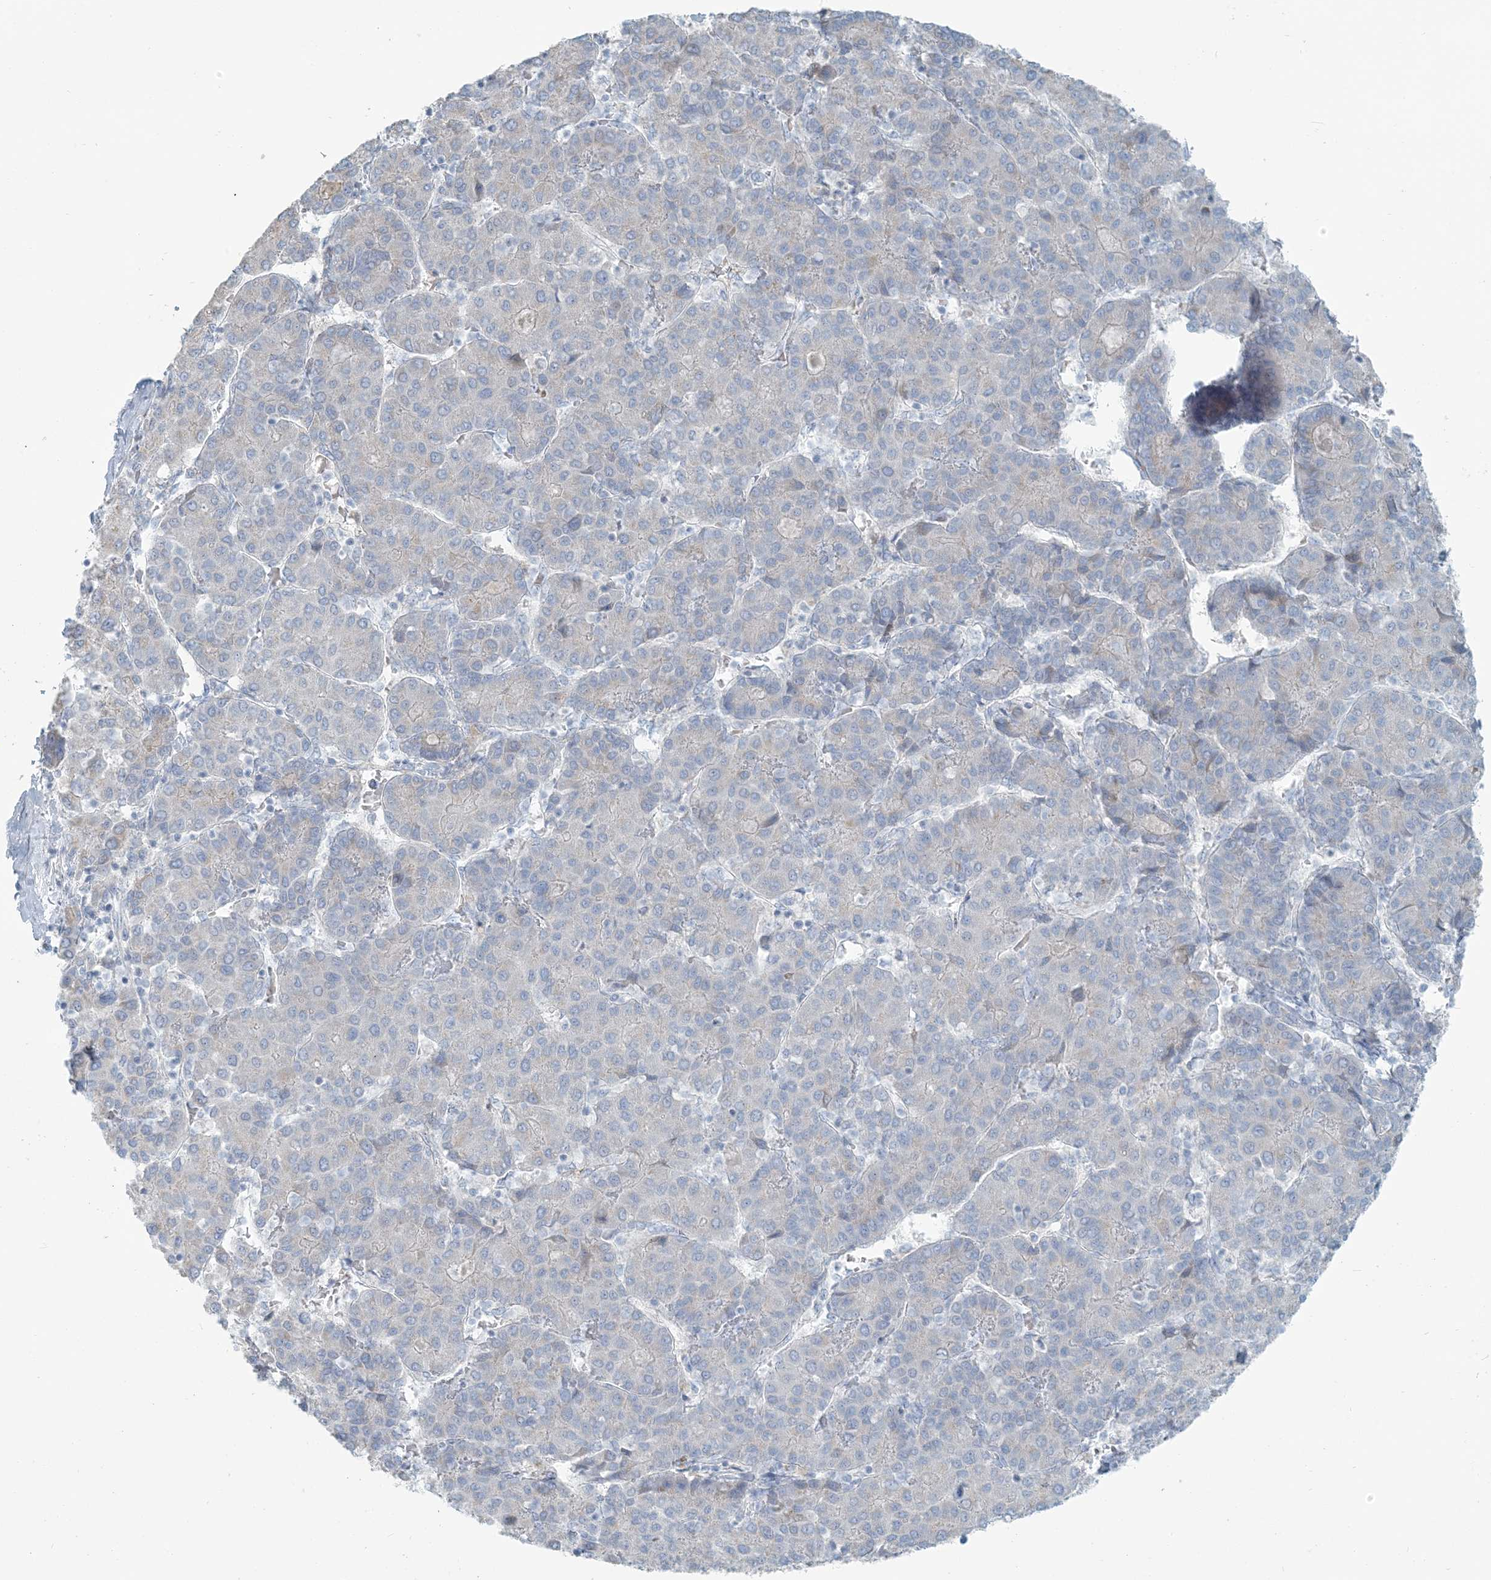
{"staining": {"intensity": "negative", "quantity": "none", "location": "none"}, "tissue": "liver cancer", "cell_type": "Tumor cells", "image_type": "cancer", "snomed": [{"axis": "morphology", "description": "Carcinoma, Hepatocellular, NOS"}, {"axis": "topography", "description": "Liver"}], "caption": "High power microscopy micrograph of an immunohistochemistry (IHC) photomicrograph of hepatocellular carcinoma (liver), revealing no significant staining in tumor cells.", "gene": "SCML1", "patient": {"sex": "male", "age": 65}}